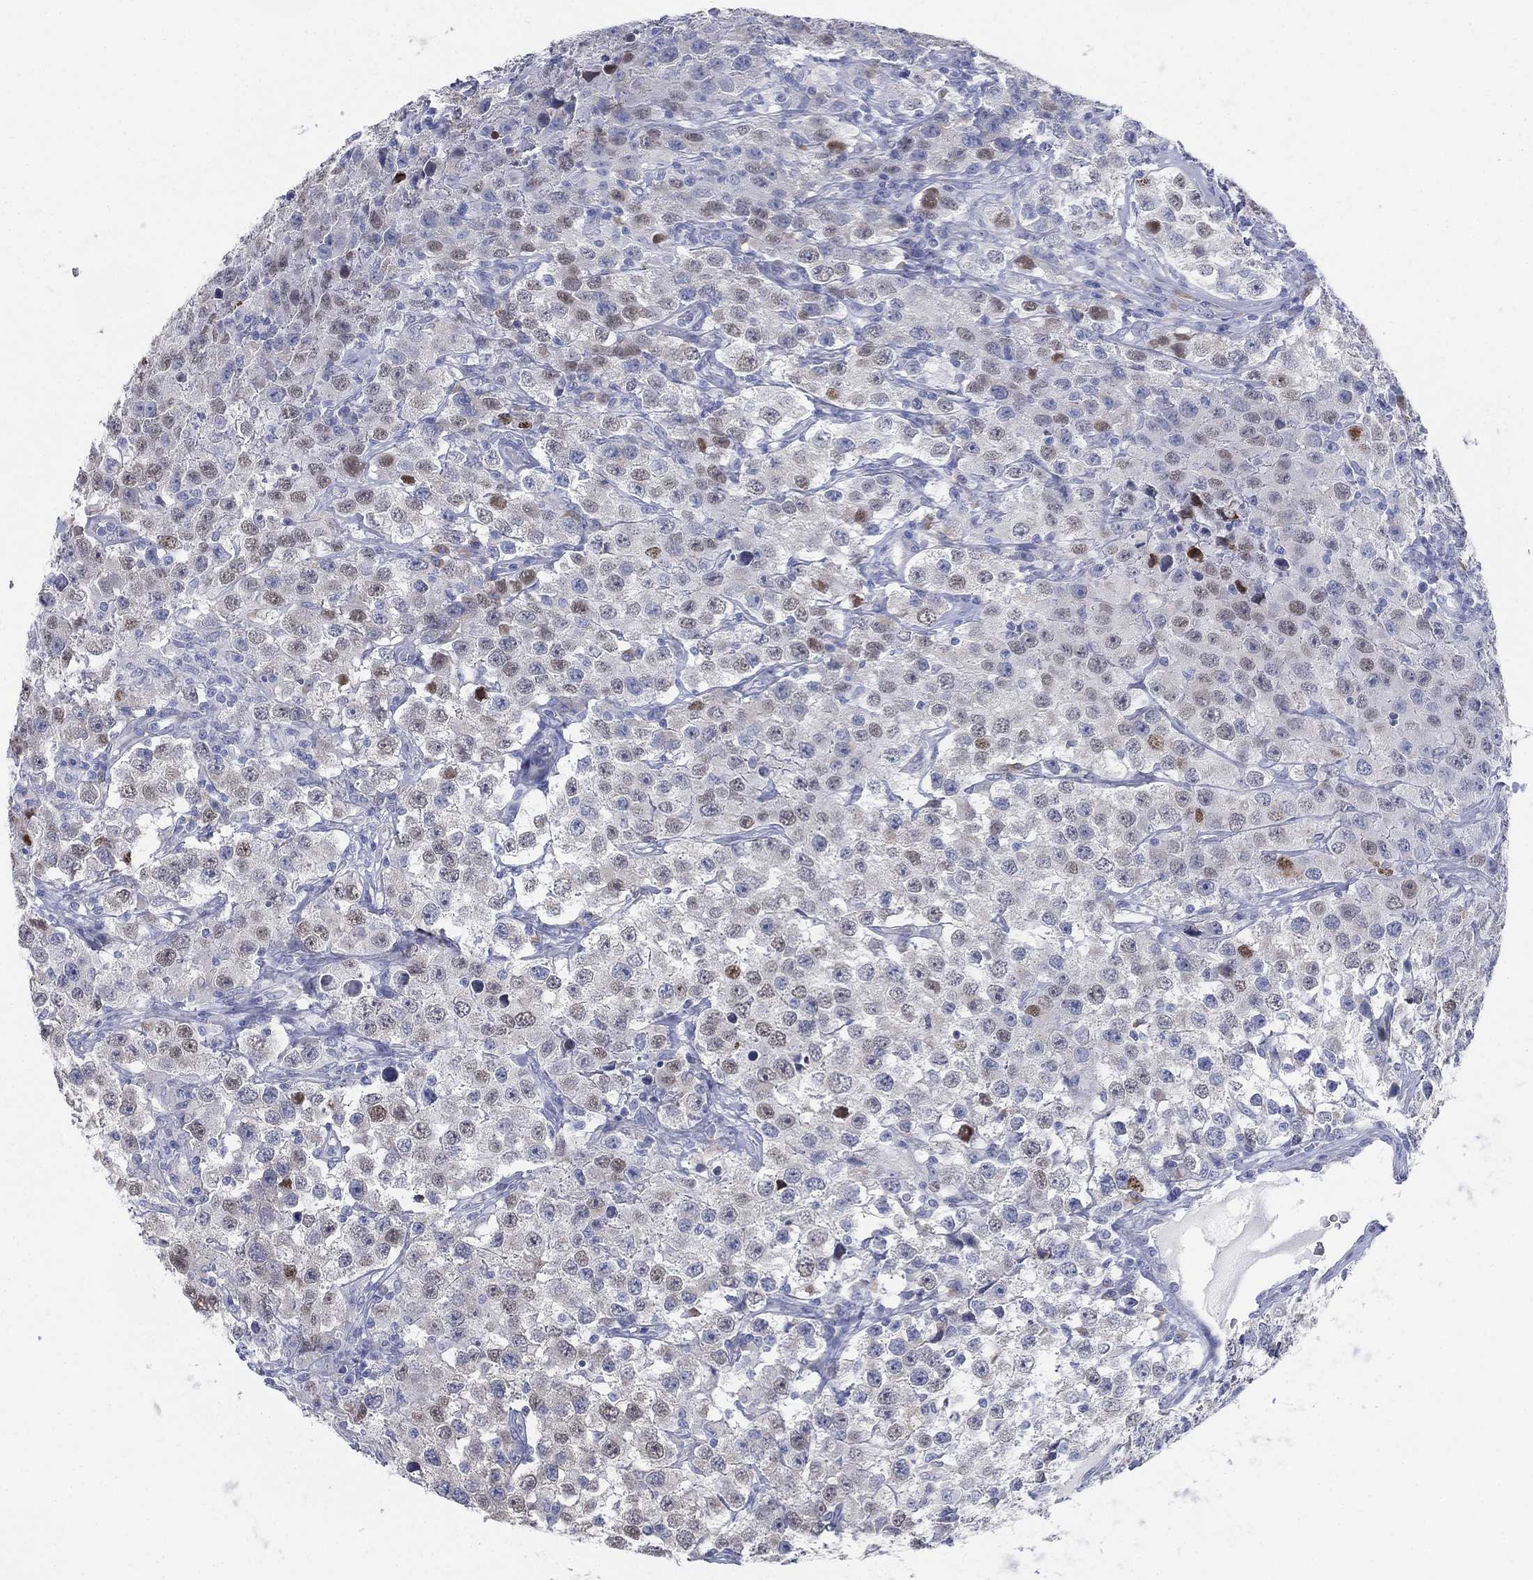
{"staining": {"intensity": "strong", "quantity": "<25%", "location": "nuclear"}, "tissue": "testis cancer", "cell_type": "Tumor cells", "image_type": "cancer", "snomed": [{"axis": "morphology", "description": "Seminoma, NOS"}, {"axis": "topography", "description": "Testis"}], "caption": "Protein expression analysis of testis cancer (seminoma) demonstrates strong nuclear expression in approximately <25% of tumor cells. The staining was performed using DAB (3,3'-diaminobenzidine), with brown indicating positive protein expression. Nuclei are stained blue with hematoxylin.", "gene": "GCNA", "patient": {"sex": "male", "age": 52}}